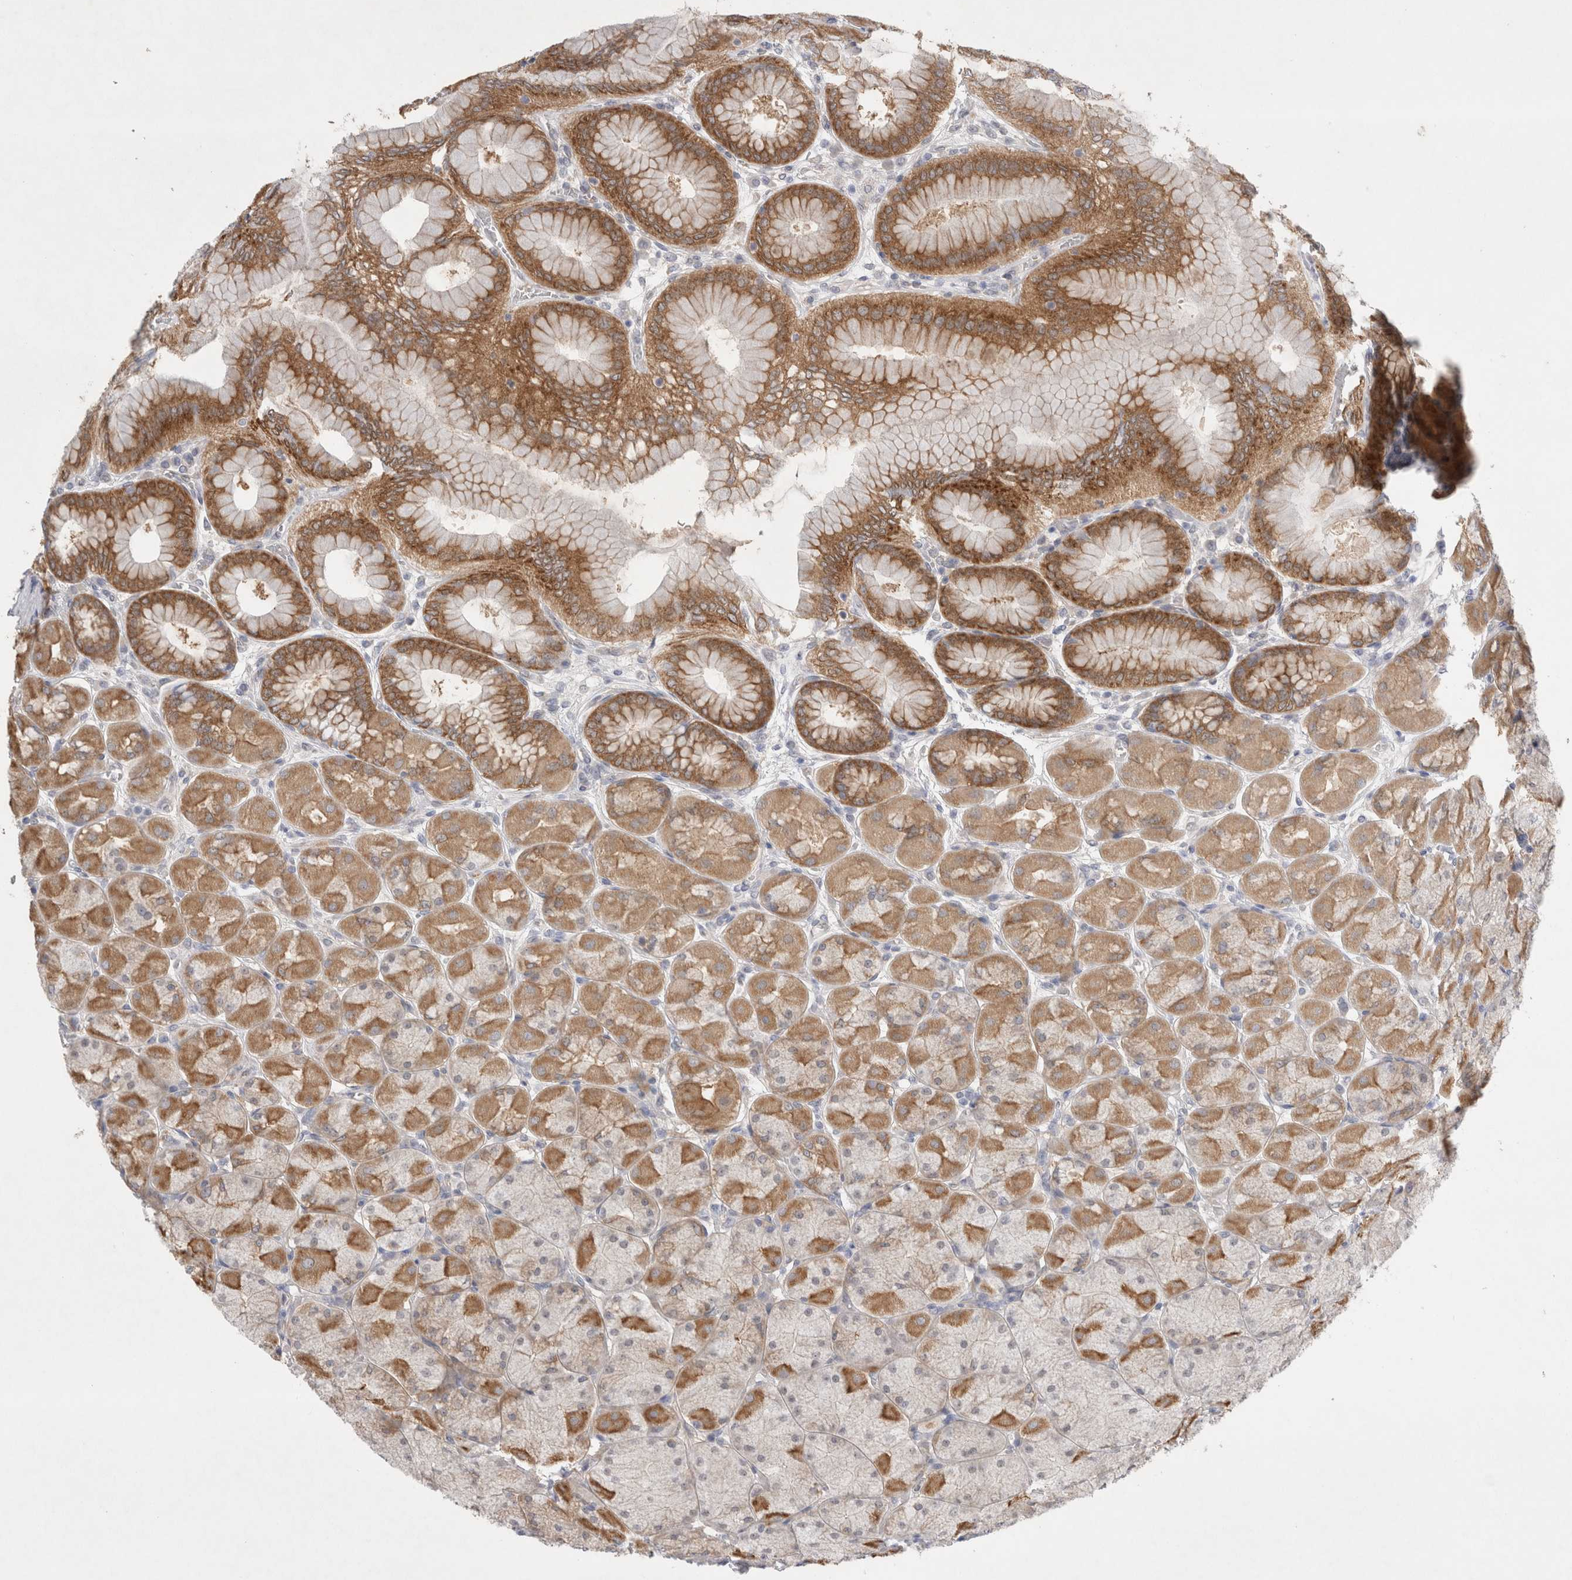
{"staining": {"intensity": "moderate", "quantity": ">75%", "location": "cytoplasmic/membranous"}, "tissue": "stomach", "cell_type": "Glandular cells", "image_type": "normal", "snomed": [{"axis": "morphology", "description": "Normal tissue, NOS"}, {"axis": "topography", "description": "Stomach, upper"}], "caption": "Stomach stained with immunohistochemistry exhibits moderate cytoplasmic/membranous expression in about >75% of glandular cells.", "gene": "WIPF2", "patient": {"sex": "female", "age": 56}}